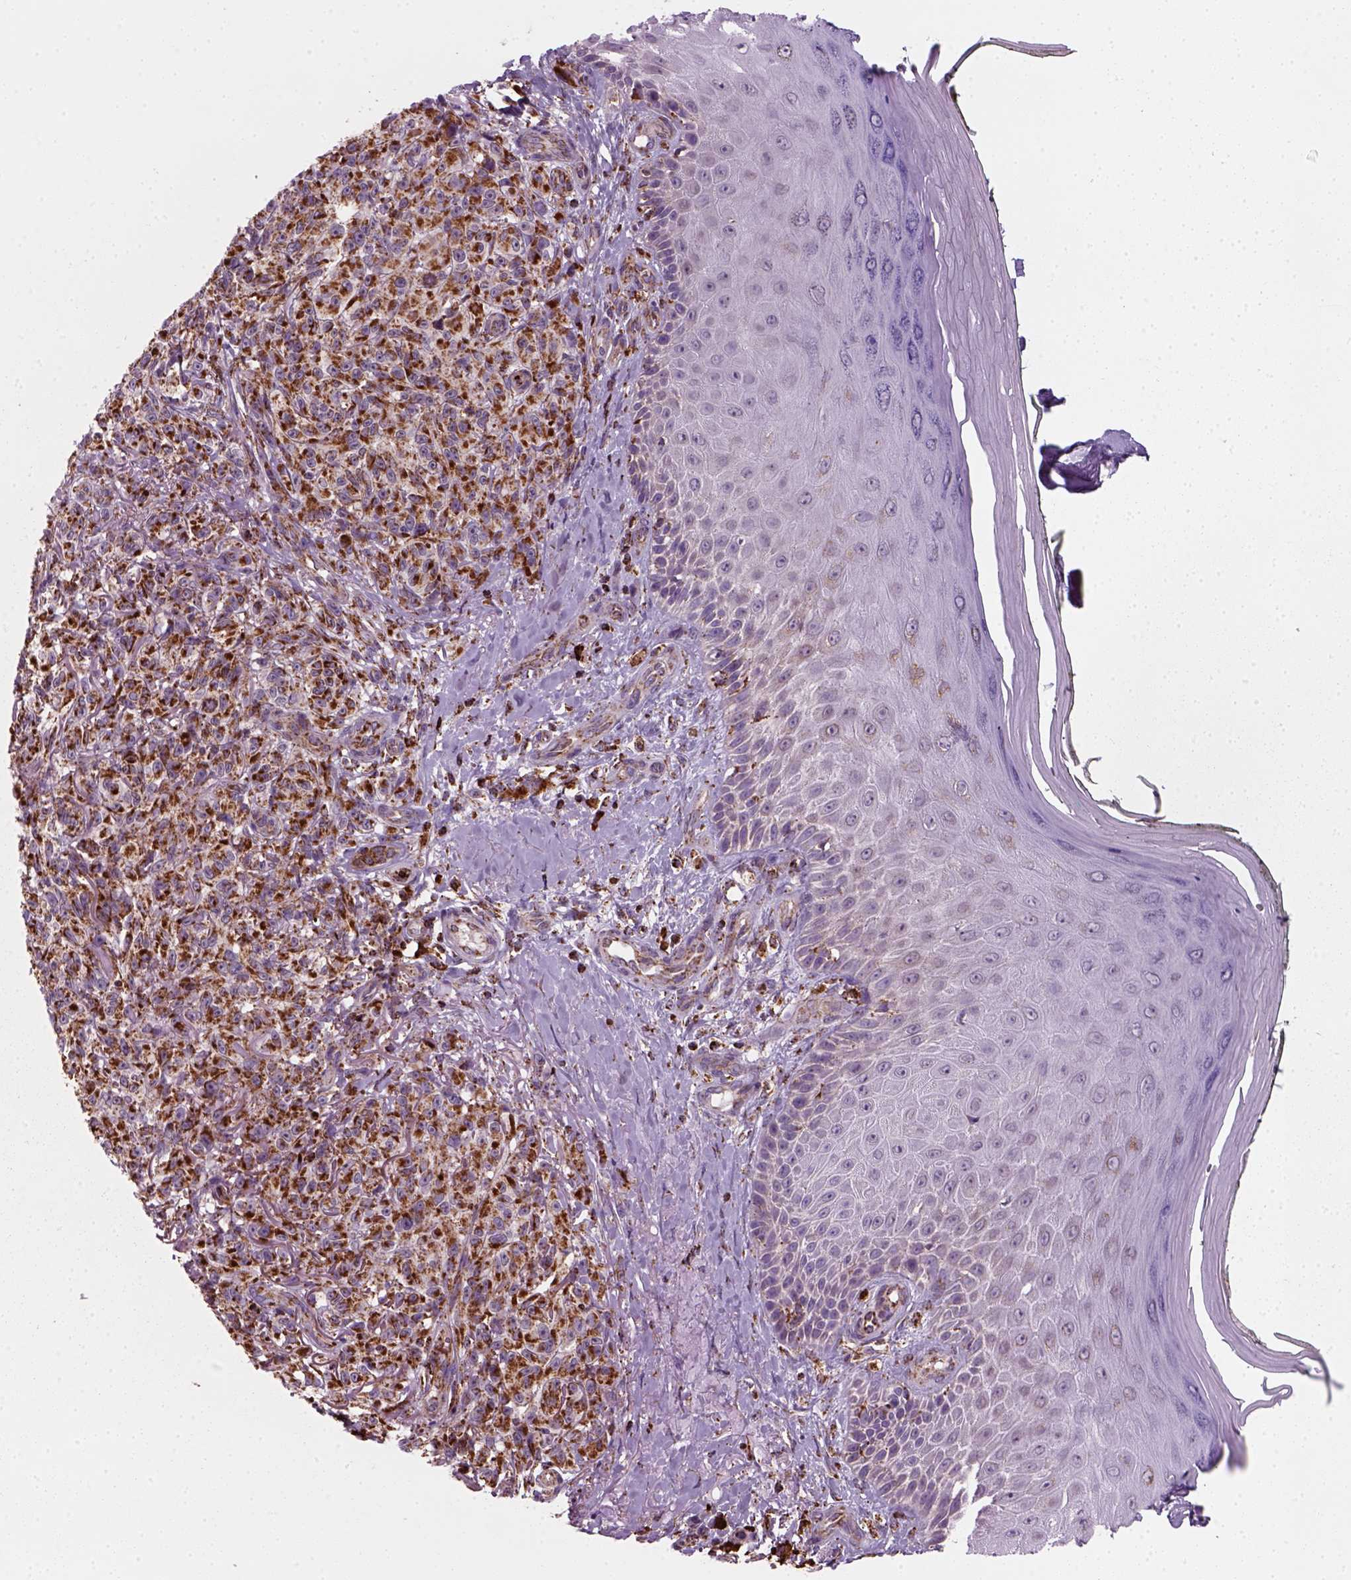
{"staining": {"intensity": "moderate", "quantity": ">75%", "location": "cytoplasmic/membranous"}, "tissue": "melanoma", "cell_type": "Tumor cells", "image_type": "cancer", "snomed": [{"axis": "morphology", "description": "Malignant melanoma, NOS"}, {"axis": "topography", "description": "Skin"}], "caption": "Brown immunohistochemical staining in human malignant melanoma demonstrates moderate cytoplasmic/membranous staining in about >75% of tumor cells.", "gene": "NUDT16L1", "patient": {"sex": "female", "age": 85}}